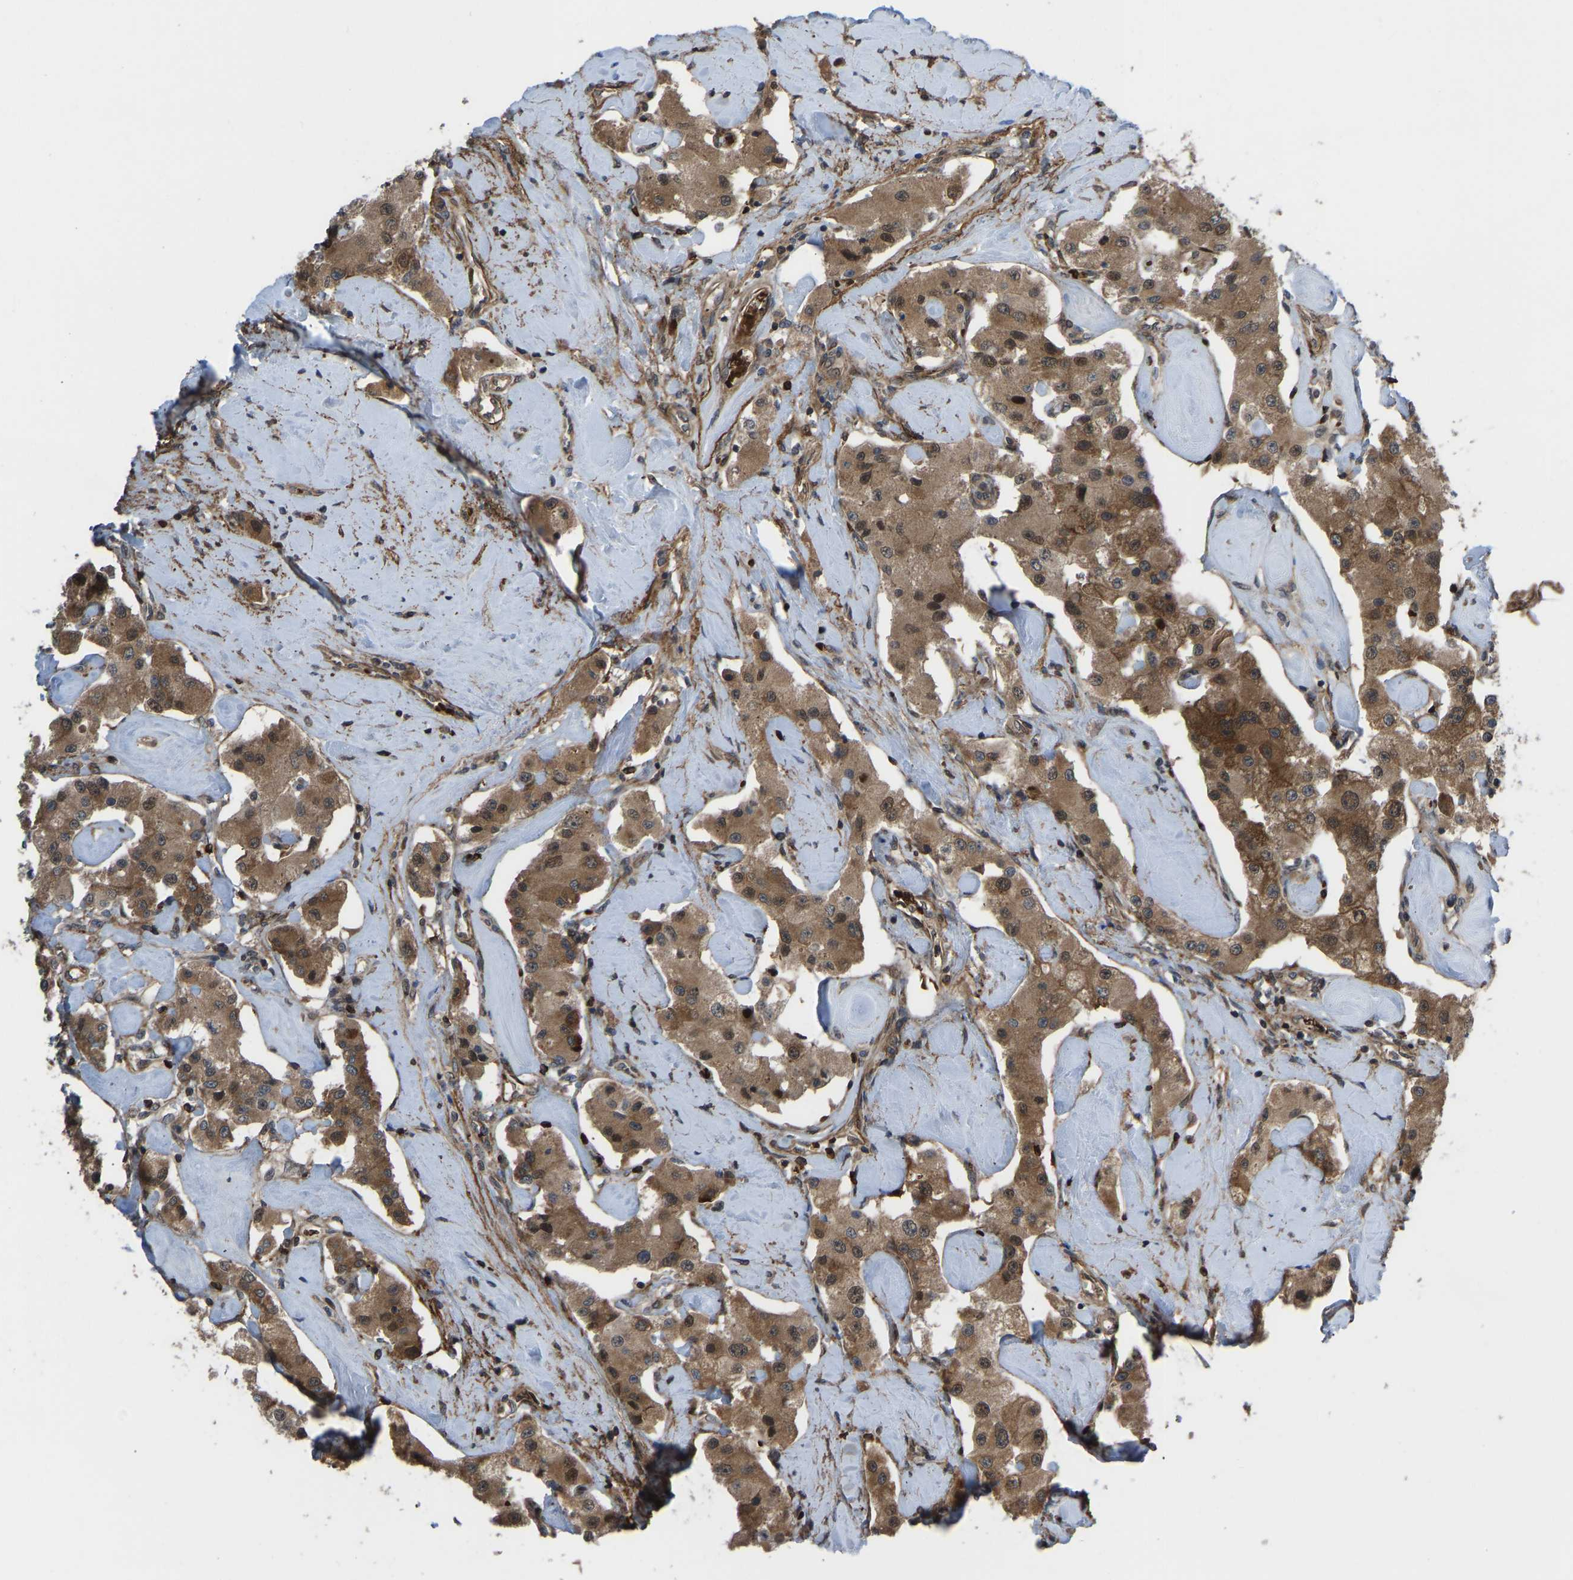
{"staining": {"intensity": "moderate", "quantity": ">75%", "location": "cytoplasmic/membranous,nuclear"}, "tissue": "carcinoid", "cell_type": "Tumor cells", "image_type": "cancer", "snomed": [{"axis": "morphology", "description": "Carcinoid, malignant, NOS"}, {"axis": "topography", "description": "Pancreas"}], "caption": "Immunohistochemical staining of human carcinoid (malignant) demonstrates moderate cytoplasmic/membranous and nuclear protein expression in about >75% of tumor cells.", "gene": "CYP7B1", "patient": {"sex": "male", "age": 41}}